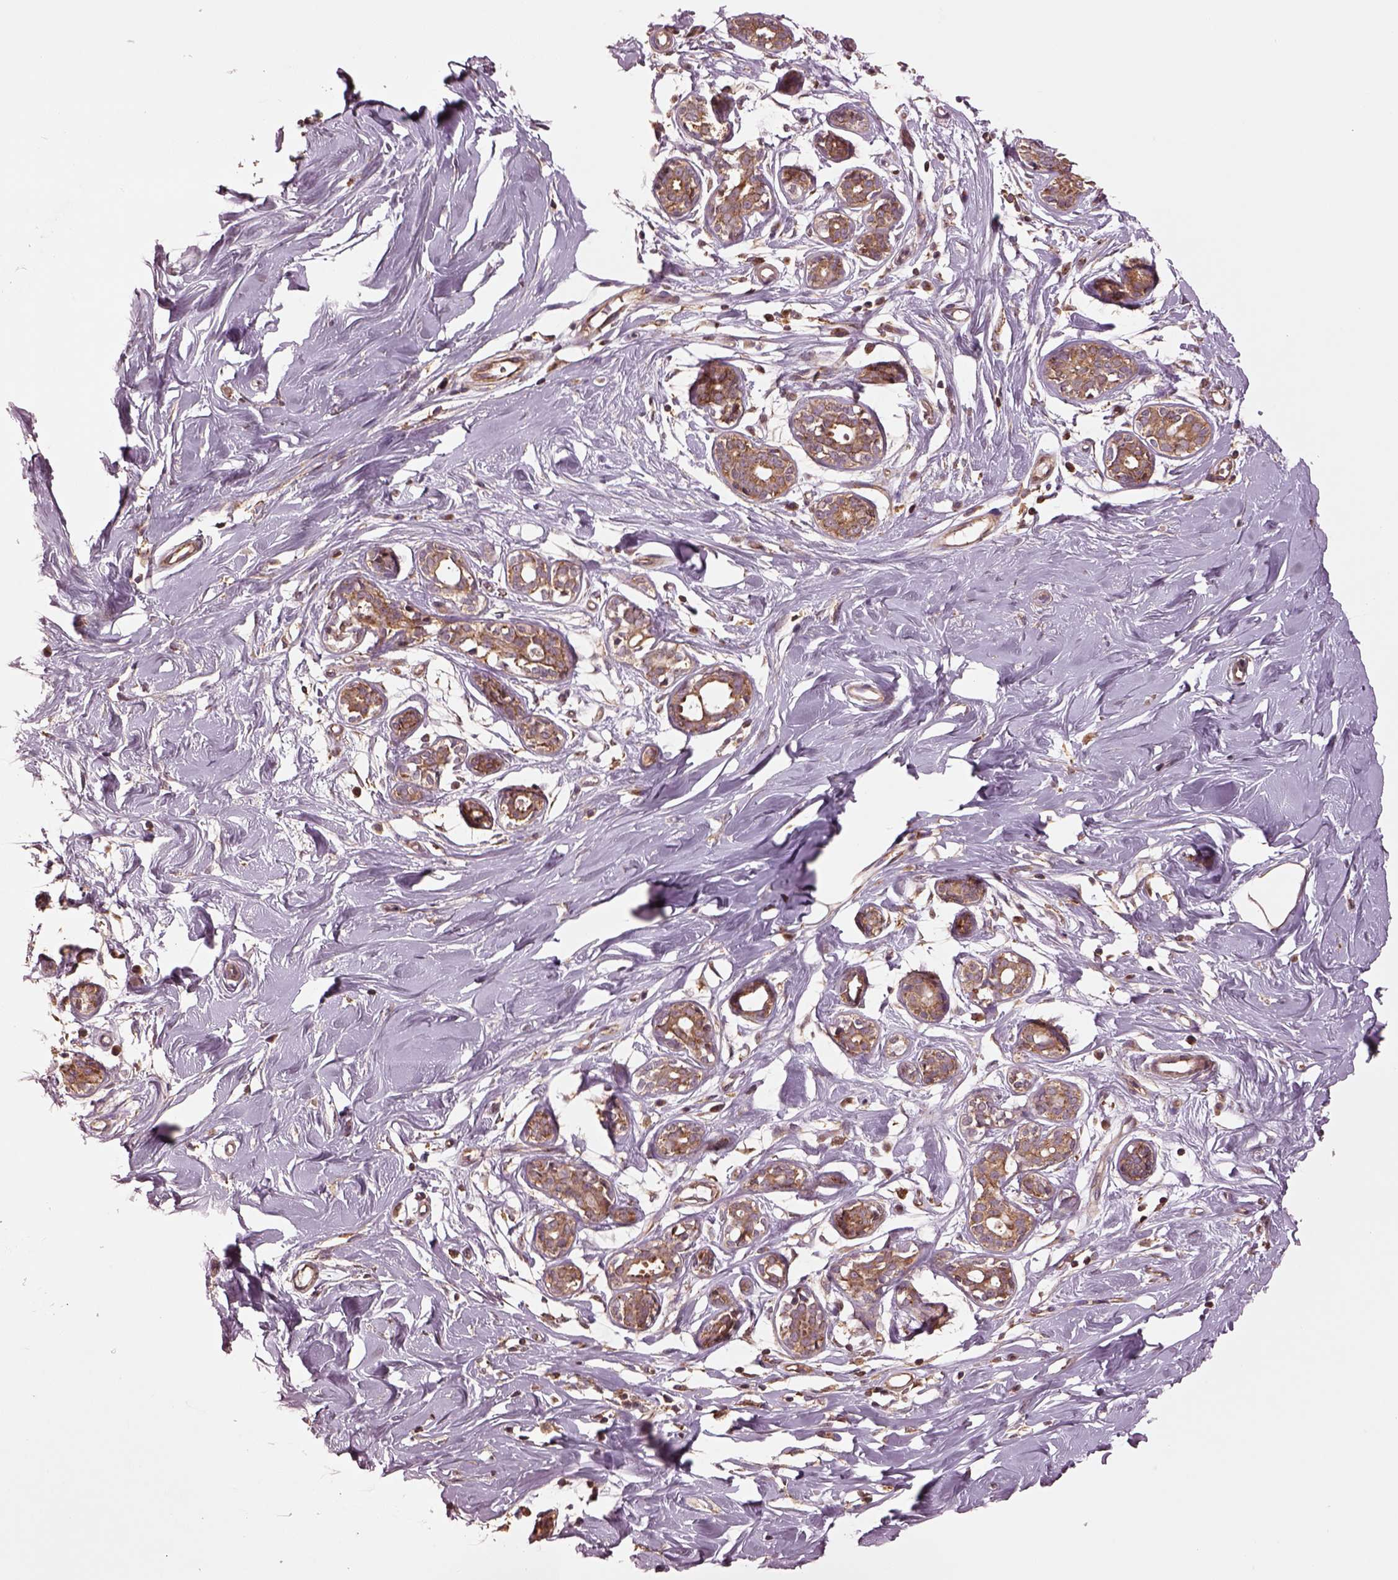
{"staining": {"intensity": "moderate", "quantity": "25%-75%", "location": "cytoplasmic/membranous"}, "tissue": "breast", "cell_type": "Adipocytes", "image_type": "normal", "snomed": [{"axis": "morphology", "description": "Normal tissue, NOS"}, {"axis": "topography", "description": "Breast"}], "caption": "Protein expression analysis of benign breast reveals moderate cytoplasmic/membranous positivity in about 25%-75% of adipocytes.", "gene": "WASHC2A", "patient": {"sex": "female", "age": 27}}